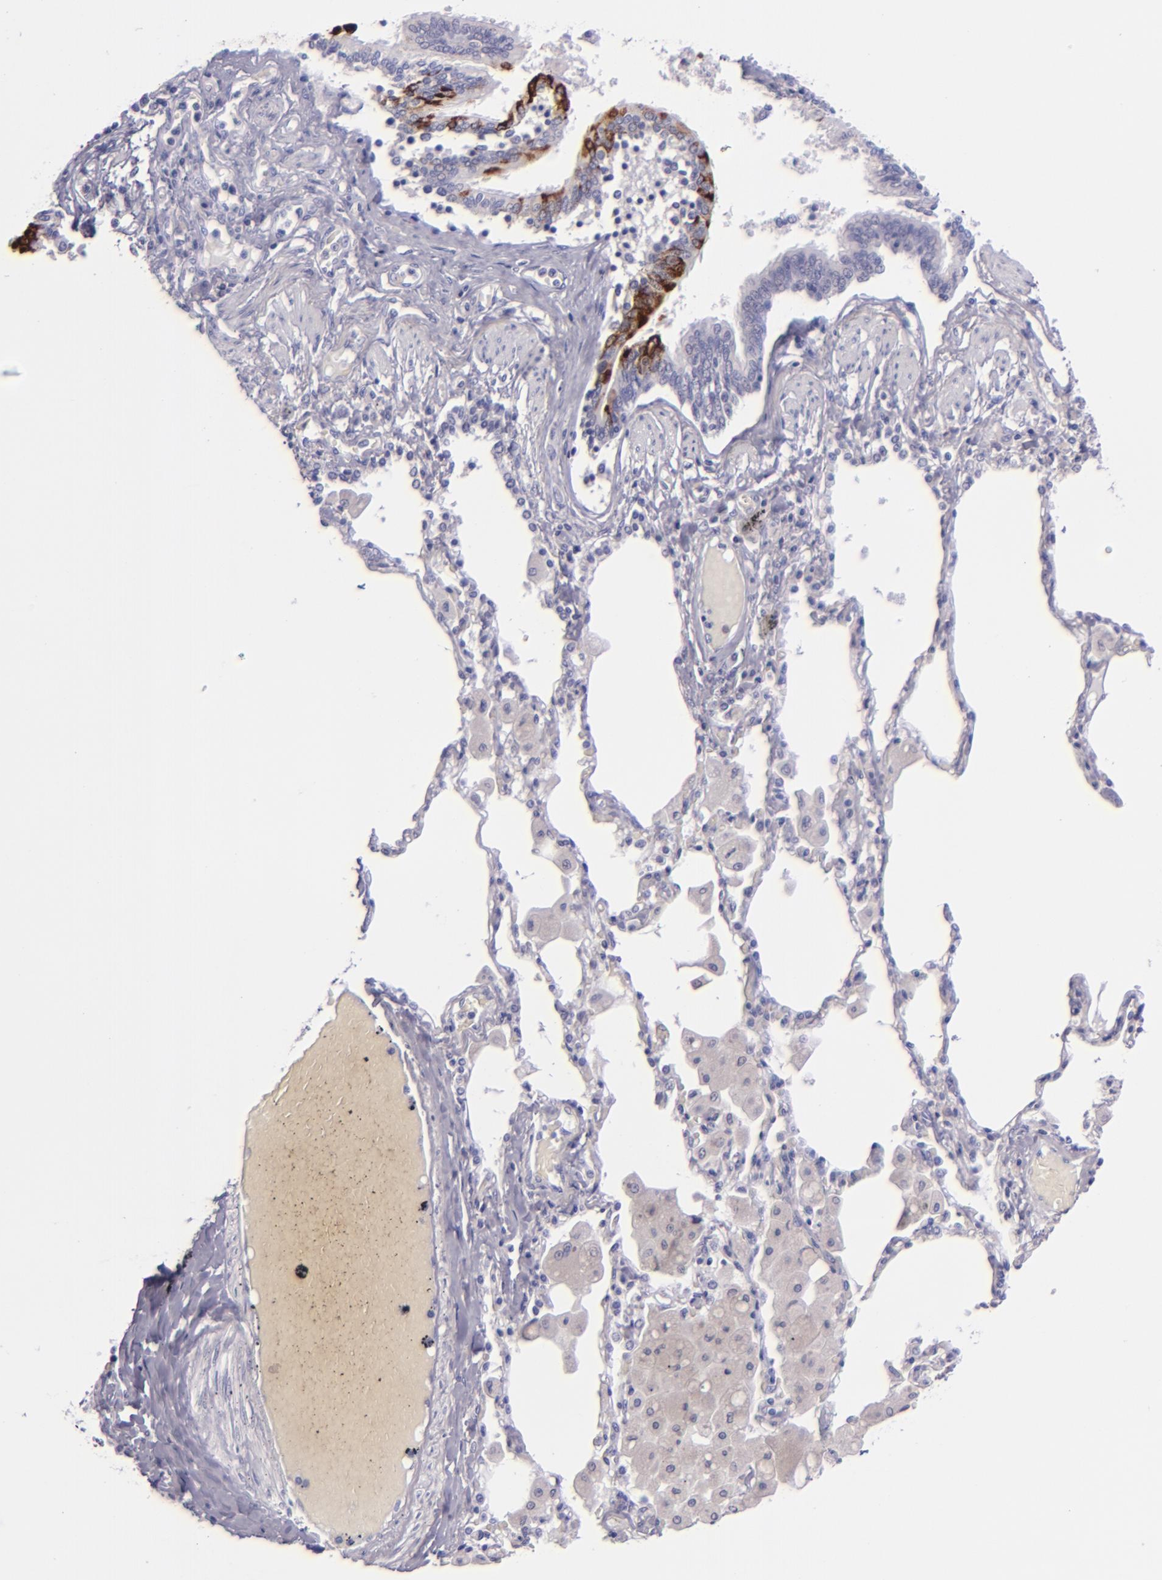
{"staining": {"intensity": "strong", "quantity": ">75%", "location": "cytoplasmic/membranous"}, "tissue": "bronchus", "cell_type": "Respiratory epithelial cells", "image_type": "normal", "snomed": [{"axis": "morphology", "description": "Normal tissue, NOS"}, {"axis": "morphology", "description": "Squamous cell carcinoma, NOS"}, {"axis": "topography", "description": "Bronchus"}, {"axis": "topography", "description": "Lung"}], "caption": "Unremarkable bronchus demonstrates strong cytoplasmic/membranous positivity in about >75% of respiratory epithelial cells.", "gene": "MUC5AC", "patient": {"sex": "female", "age": 47}}